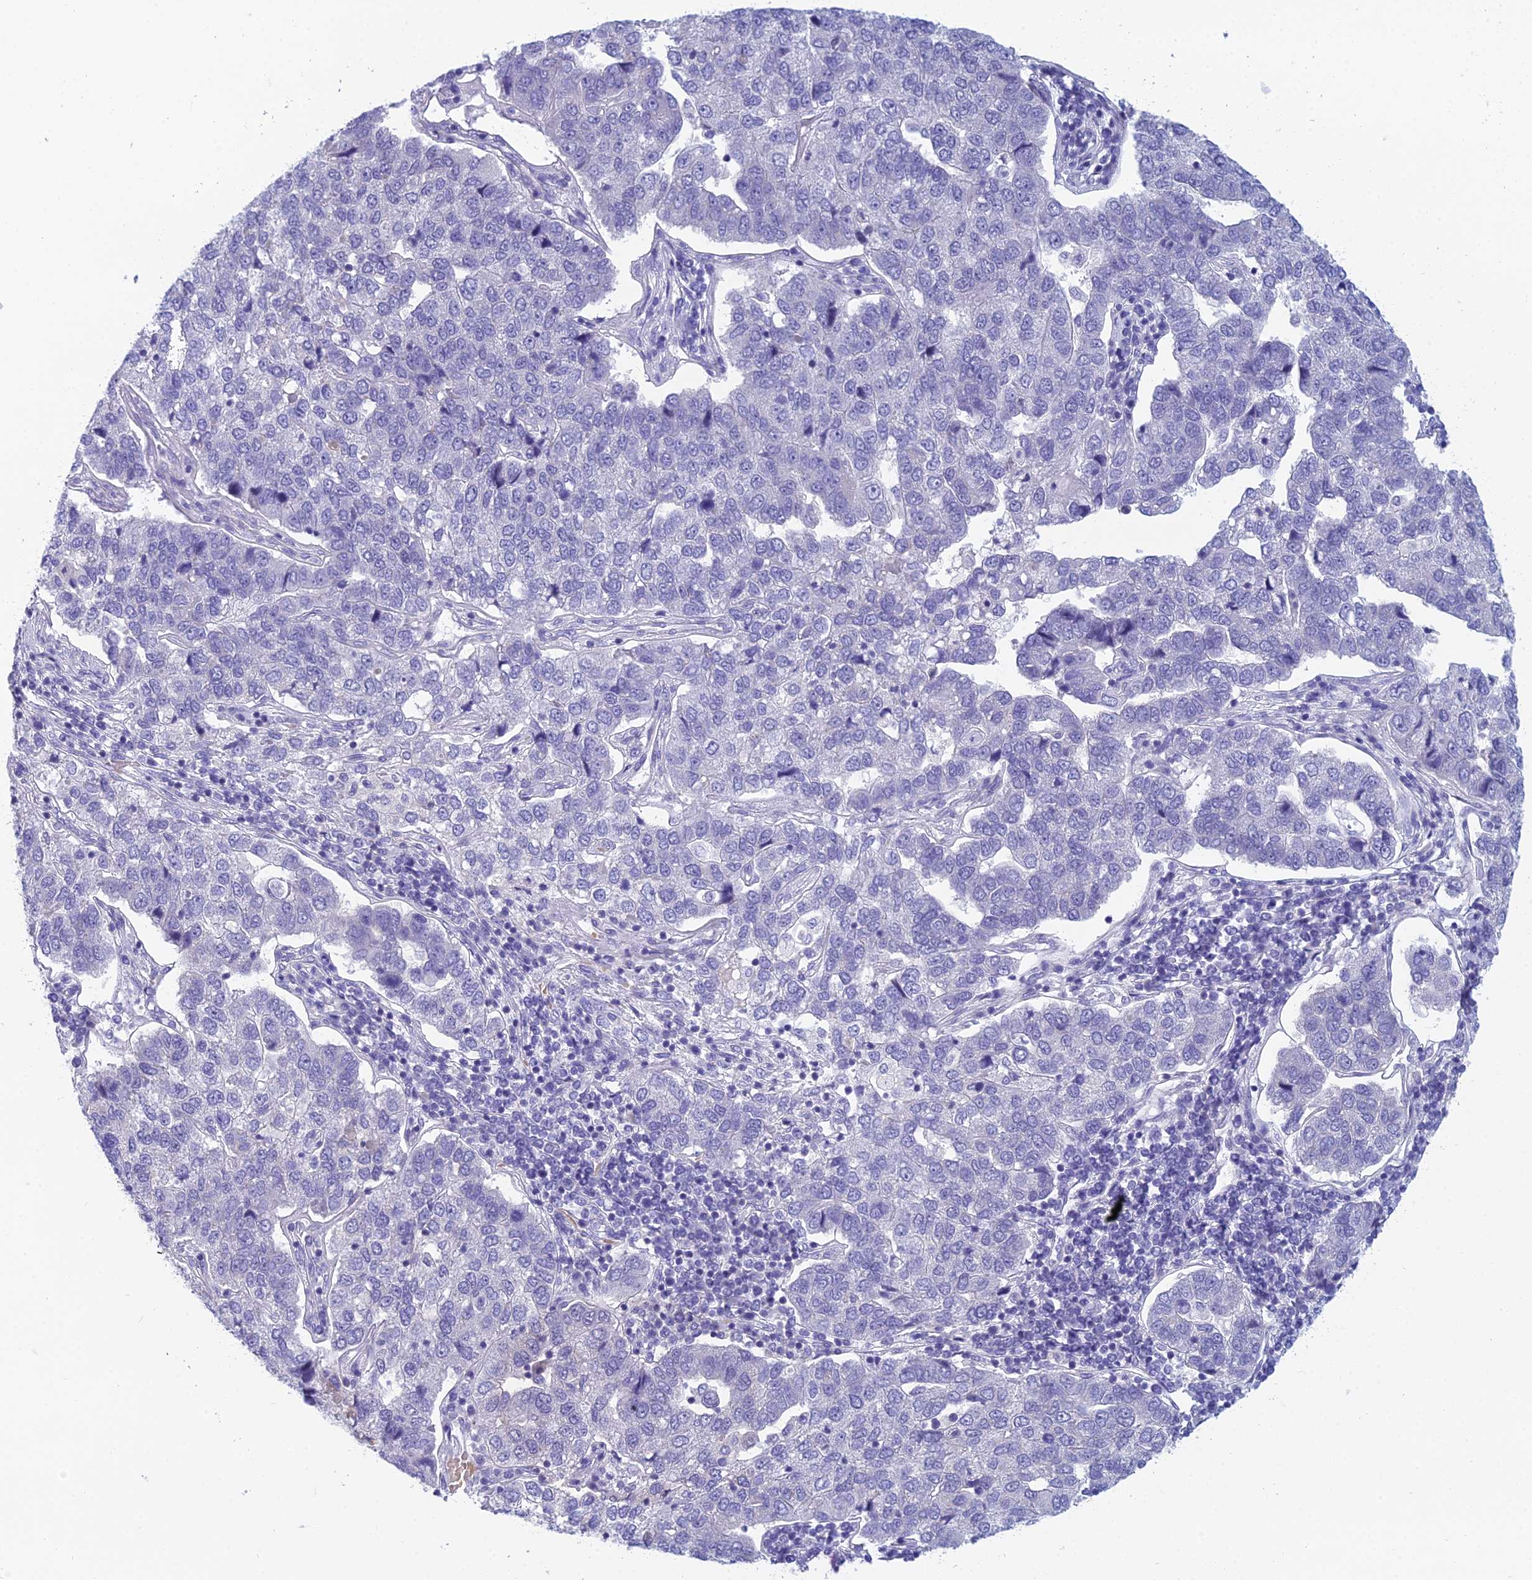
{"staining": {"intensity": "negative", "quantity": "none", "location": "none"}, "tissue": "pancreatic cancer", "cell_type": "Tumor cells", "image_type": "cancer", "snomed": [{"axis": "morphology", "description": "Adenocarcinoma, NOS"}, {"axis": "topography", "description": "Pancreas"}], "caption": "Tumor cells are negative for protein expression in human pancreatic cancer (adenocarcinoma).", "gene": "RBM41", "patient": {"sex": "female", "age": 61}}